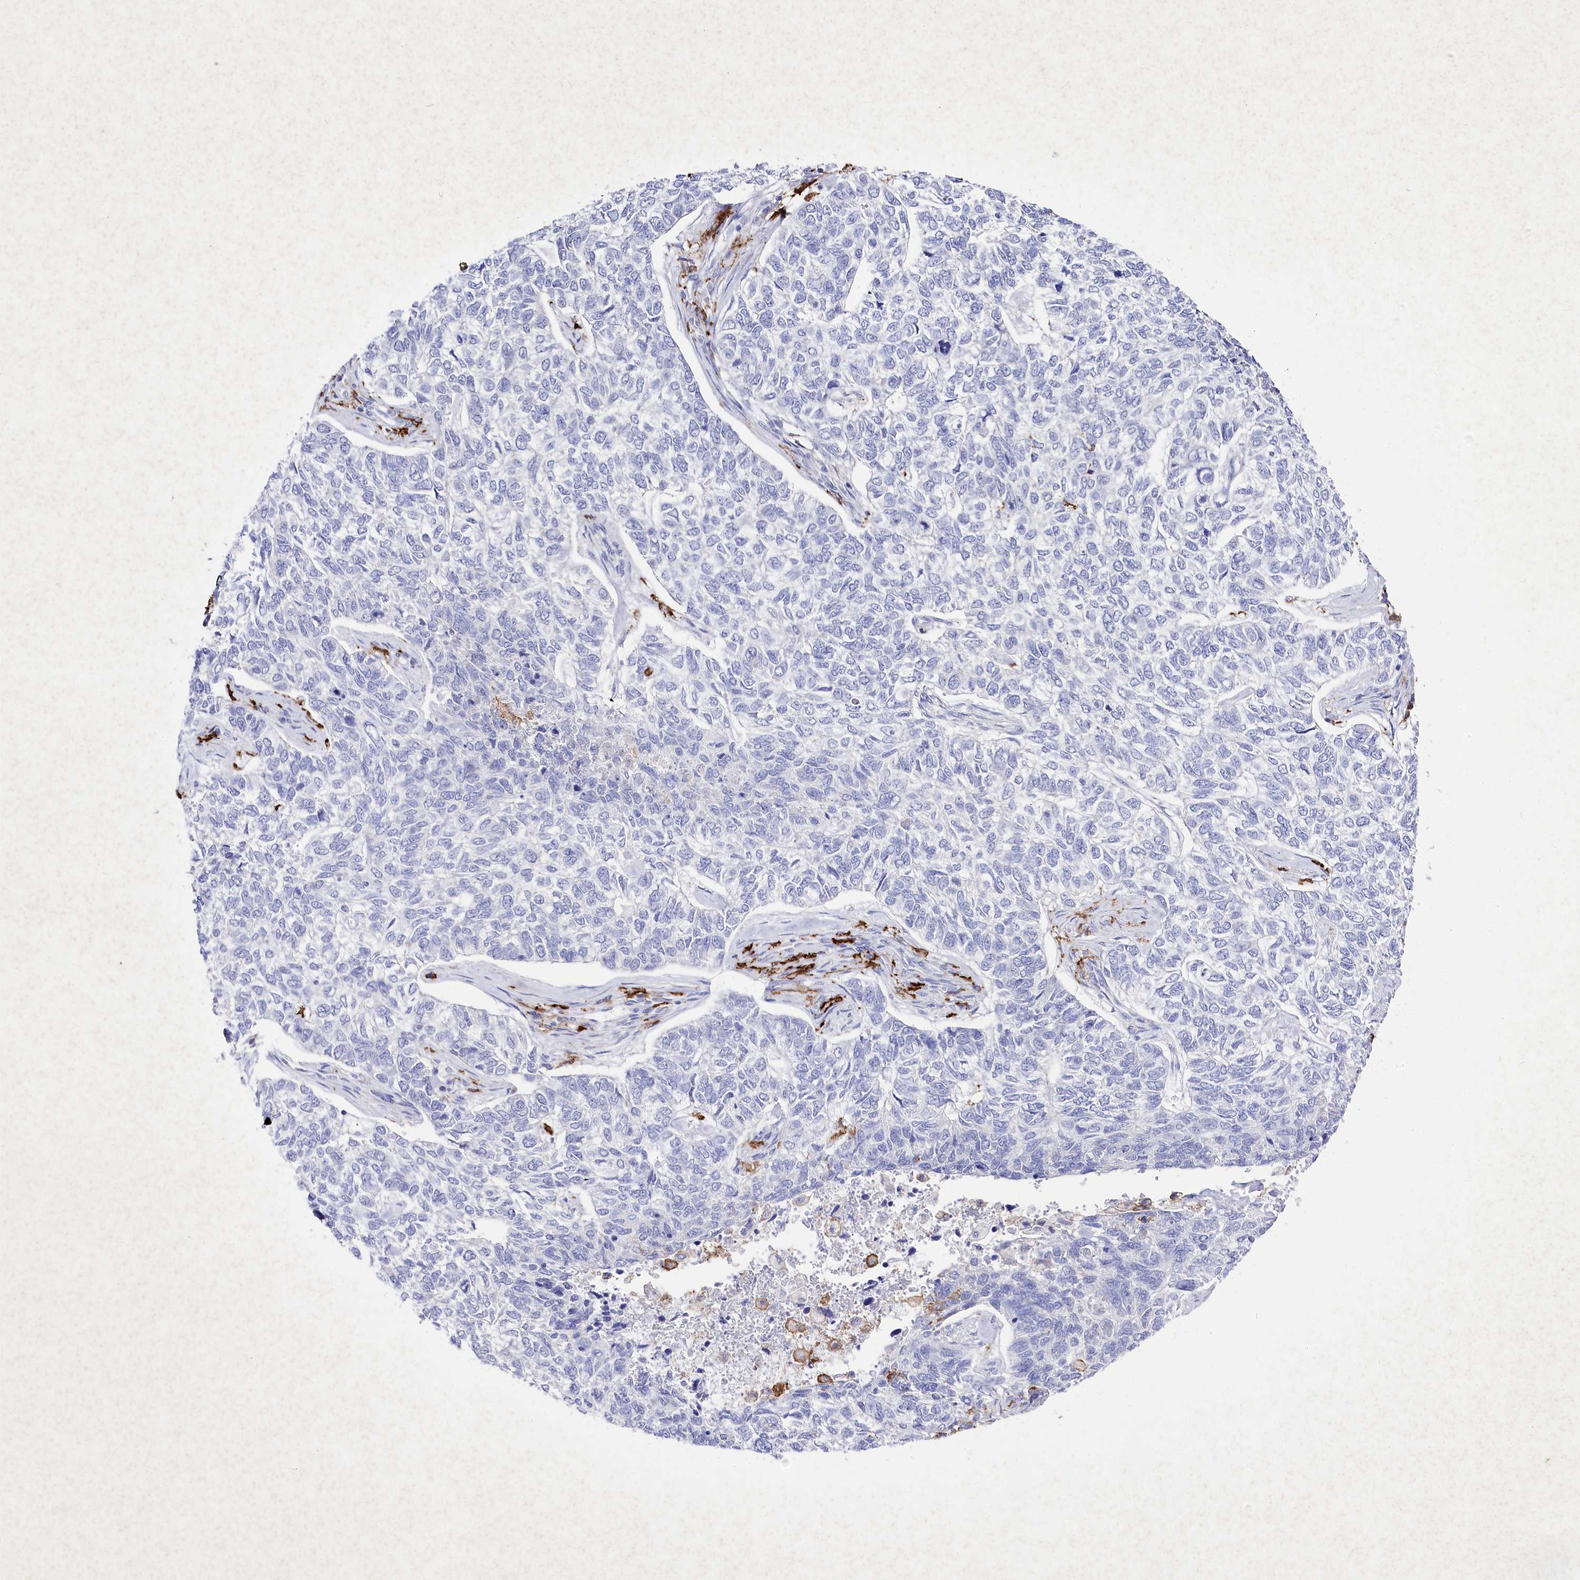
{"staining": {"intensity": "negative", "quantity": "none", "location": "none"}, "tissue": "skin cancer", "cell_type": "Tumor cells", "image_type": "cancer", "snomed": [{"axis": "morphology", "description": "Basal cell carcinoma"}, {"axis": "topography", "description": "Skin"}], "caption": "Photomicrograph shows no protein expression in tumor cells of skin cancer (basal cell carcinoma) tissue.", "gene": "CLEC4M", "patient": {"sex": "female", "age": 65}}